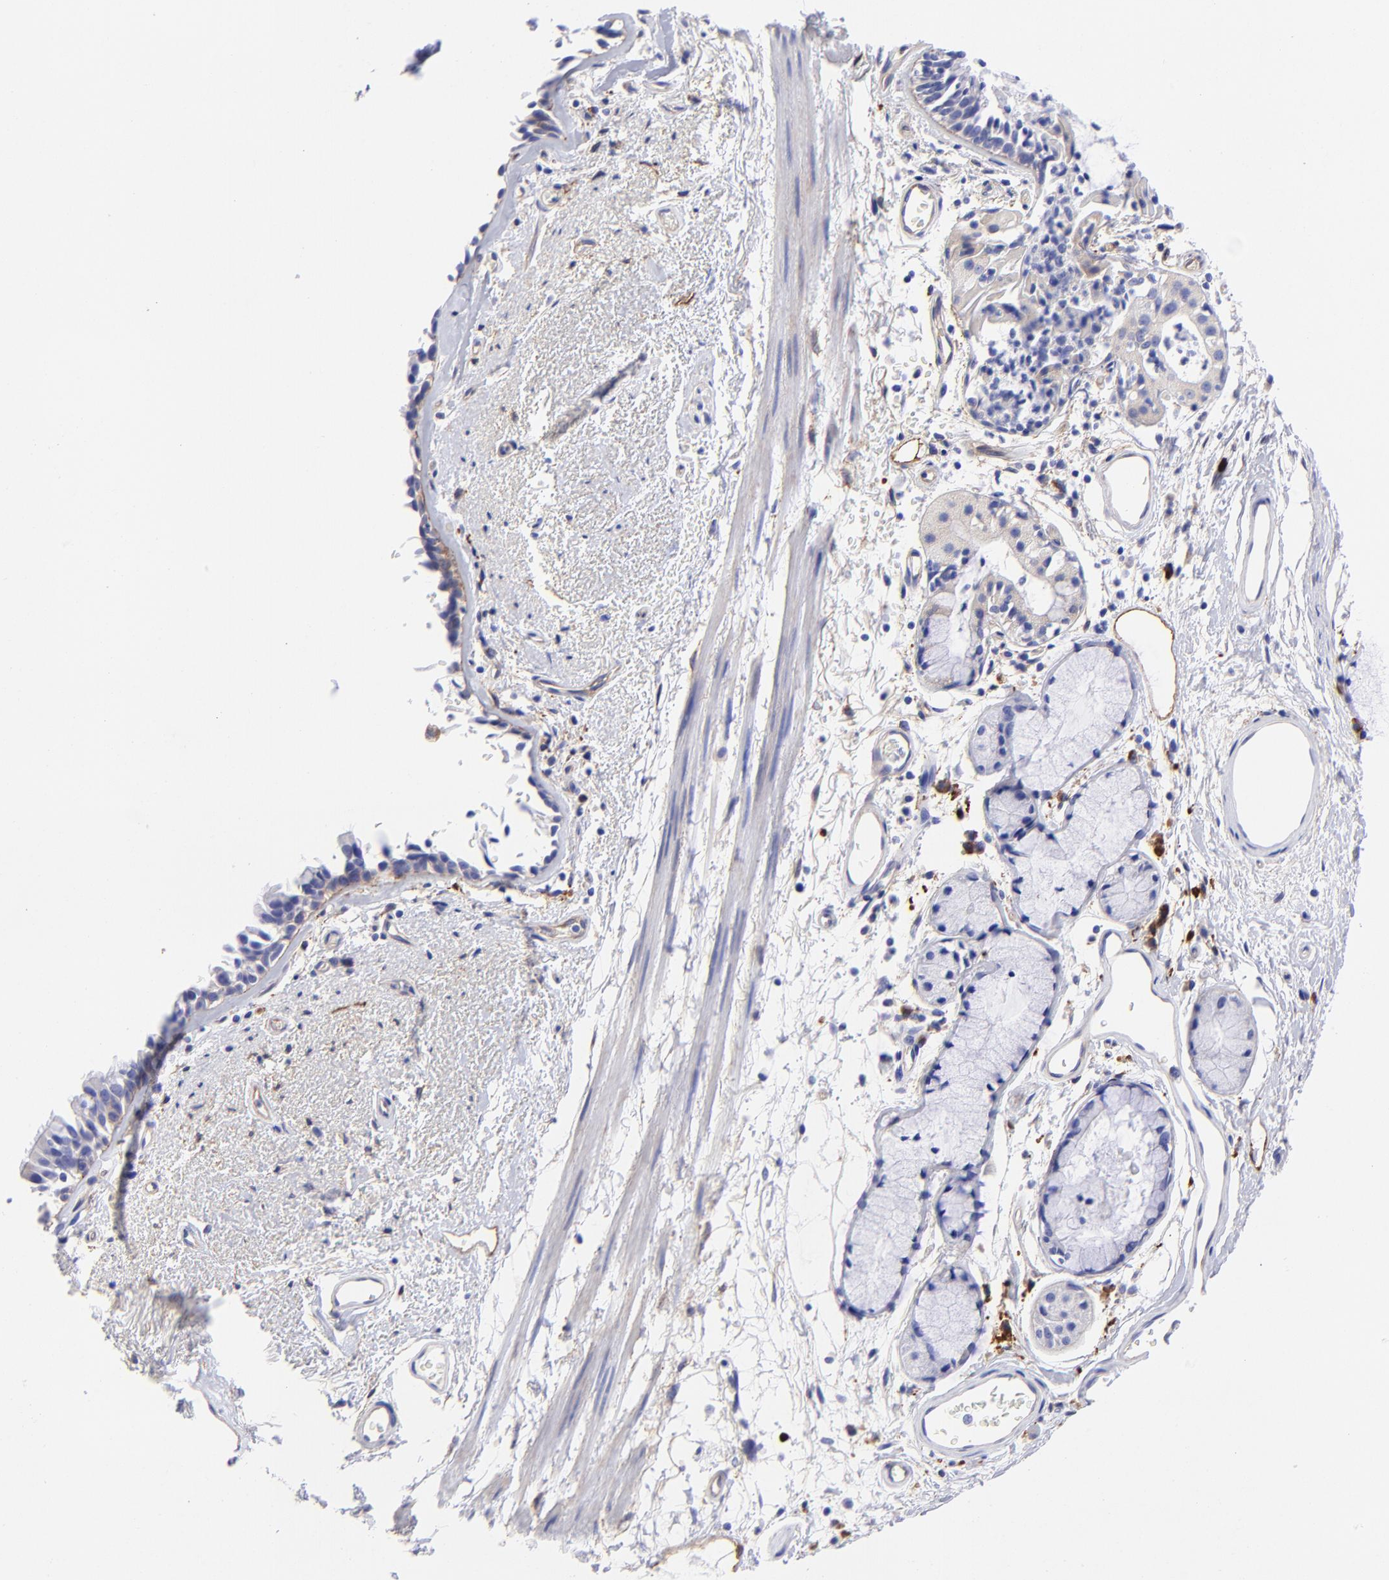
{"staining": {"intensity": "weak", "quantity": "25%-75%", "location": "cytoplasmic/membranous"}, "tissue": "bronchus", "cell_type": "Respiratory epithelial cells", "image_type": "normal", "snomed": [{"axis": "morphology", "description": "Normal tissue, NOS"}, {"axis": "morphology", "description": "Adenocarcinoma, NOS"}, {"axis": "topography", "description": "Bronchus"}, {"axis": "topography", "description": "Lung"}], "caption": "The image reveals staining of normal bronchus, revealing weak cytoplasmic/membranous protein positivity (brown color) within respiratory epithelial cells. Nuclei are stained in blue.", "gene": "PPFIBP1", "patient": {"sex": "male", "age": 71}}